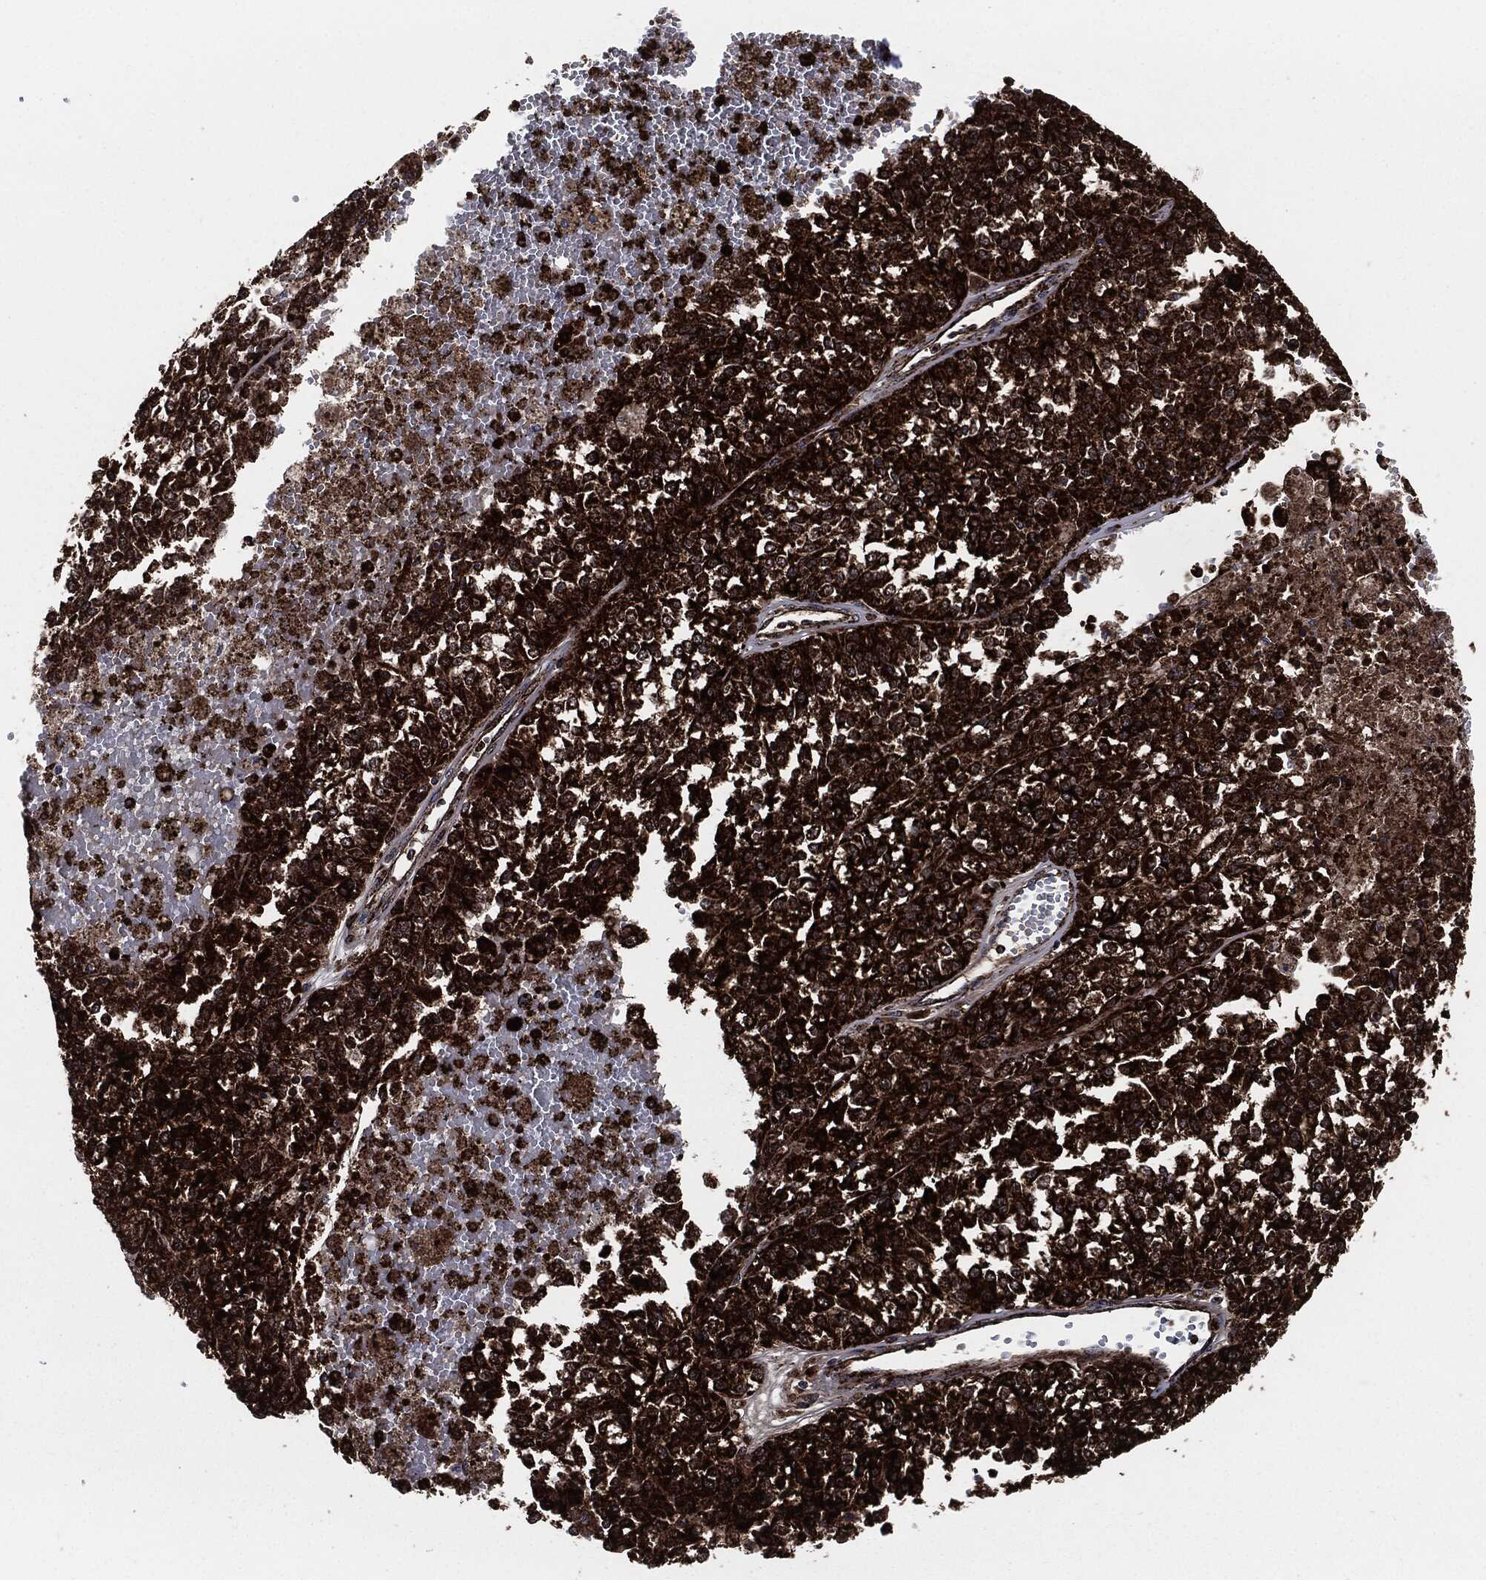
{"staining": {"intensity": "strong", "quantity": ">75%", "location": "cytoplasmic/membranous"}, "tissue": "melanoma", "cell_type": "Tumor cells", "image_type": "cancer", "snomed": [{"axis": "morphology", "description": "Malignant melanoma, Metastatic site"}, {"axis": "topography", "description": "Lymph node"}], "caption": "Melanoma tissue reveals strong cytoplasmic/membranous positivity in approximately >75% of tumor cells, visualized by immunohistochemistry. (DAB IHC, brown staining for protein, blue staining for nuclei).", "gene": "FH", "patient": {"sex": "female", "age": 64}}